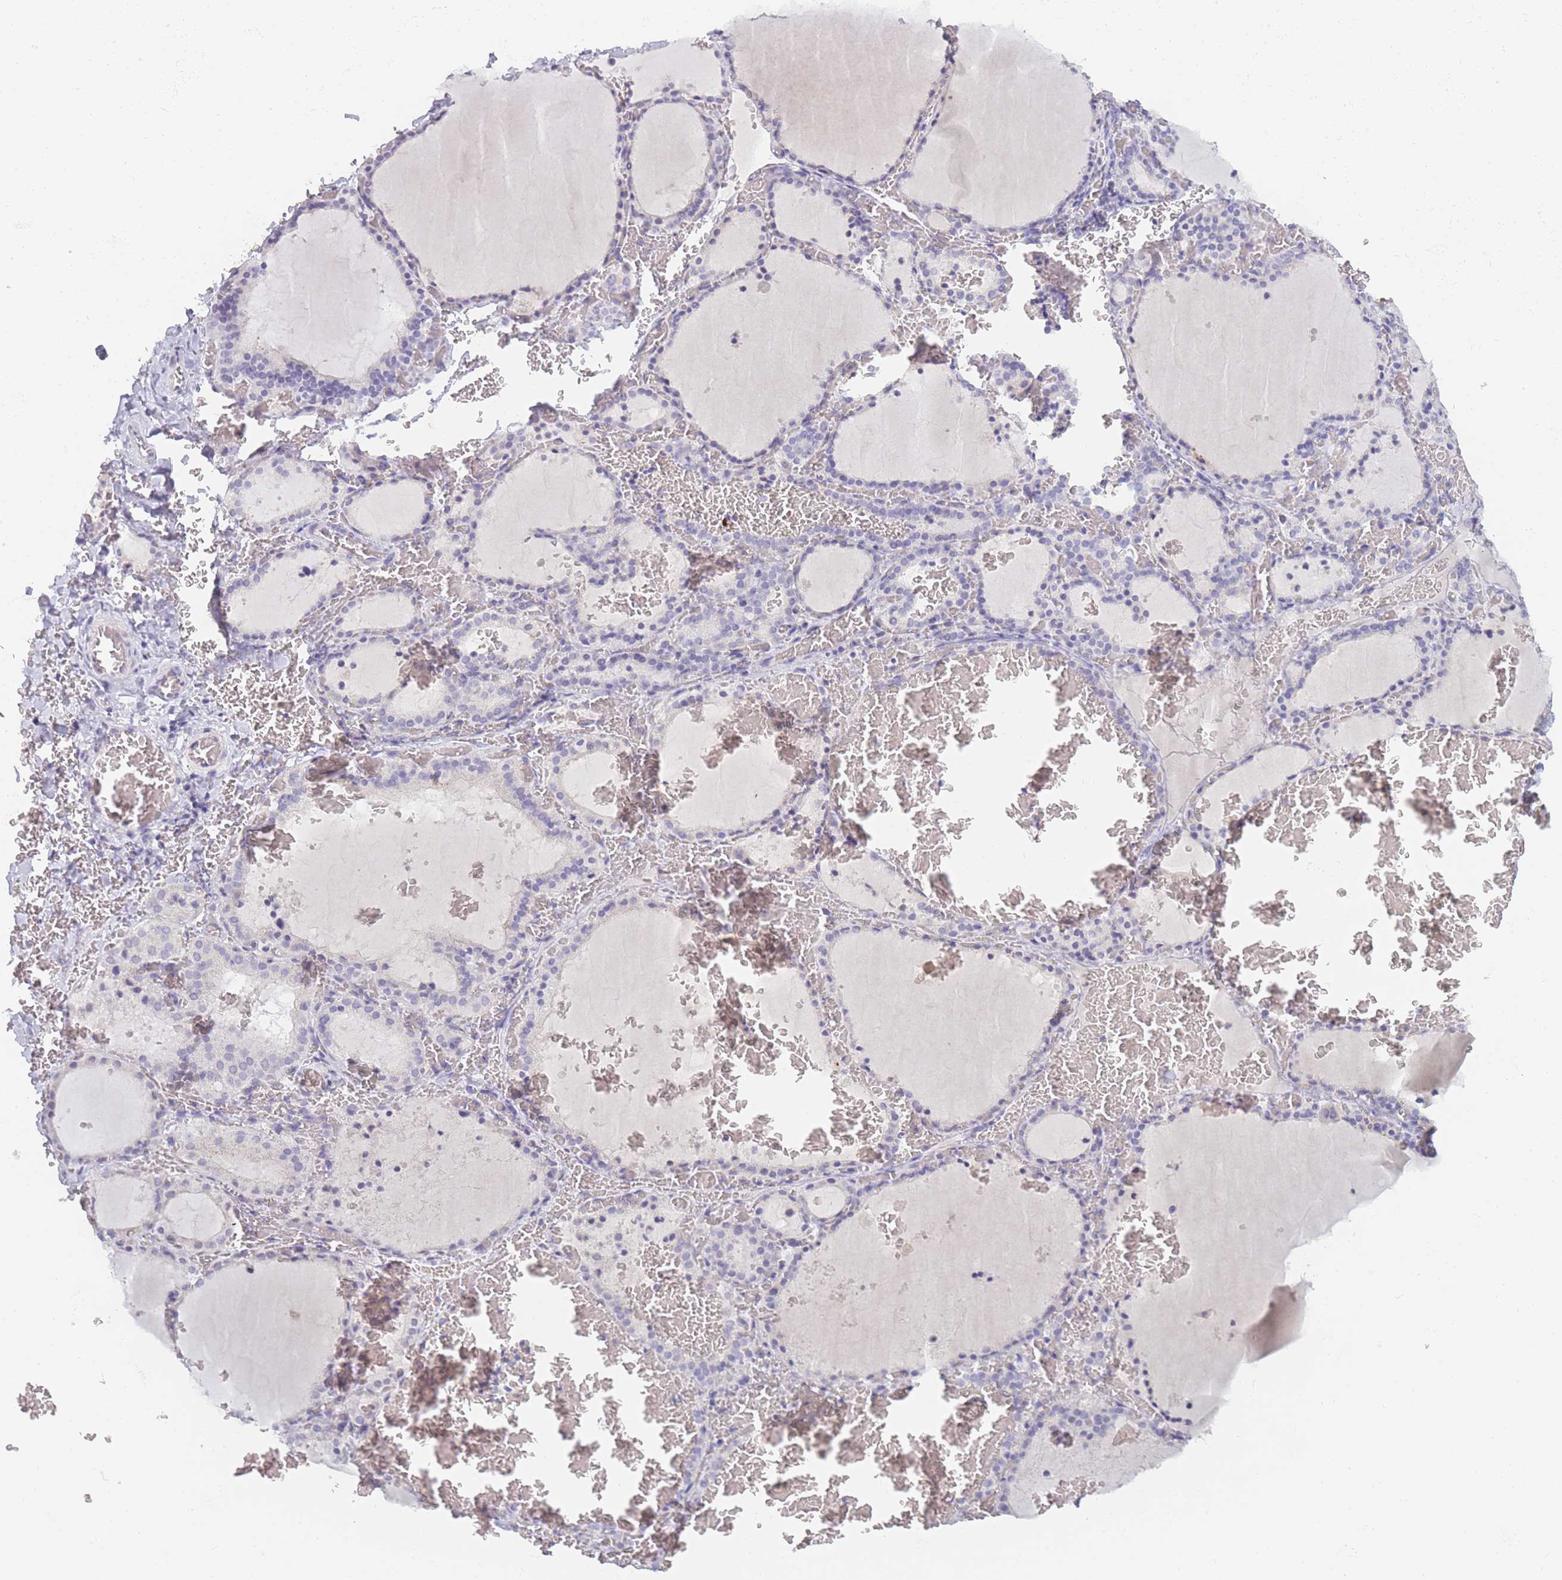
{"staining": {"intensity": "moderate", "quantity": "<25%", "location": "cytoplasmic/membranous"}, "tissue": "thyroid gland", "cell_type": "Glandular cells", "image_type": "normal", "snomed": [{"axis": "morphology", "description": "Normal tissue, NOS"}, {"axis": "topography", "description": "Thyroid gland"}], "caption": "Moderate cytoplasmic/membranous expression for a protein is identified in approximately <25% of glandular cells of unremarkable thyroid gland using immunohistochemistry.", "gene": "INS", "patient": {"sex": "female", "age": 39}}